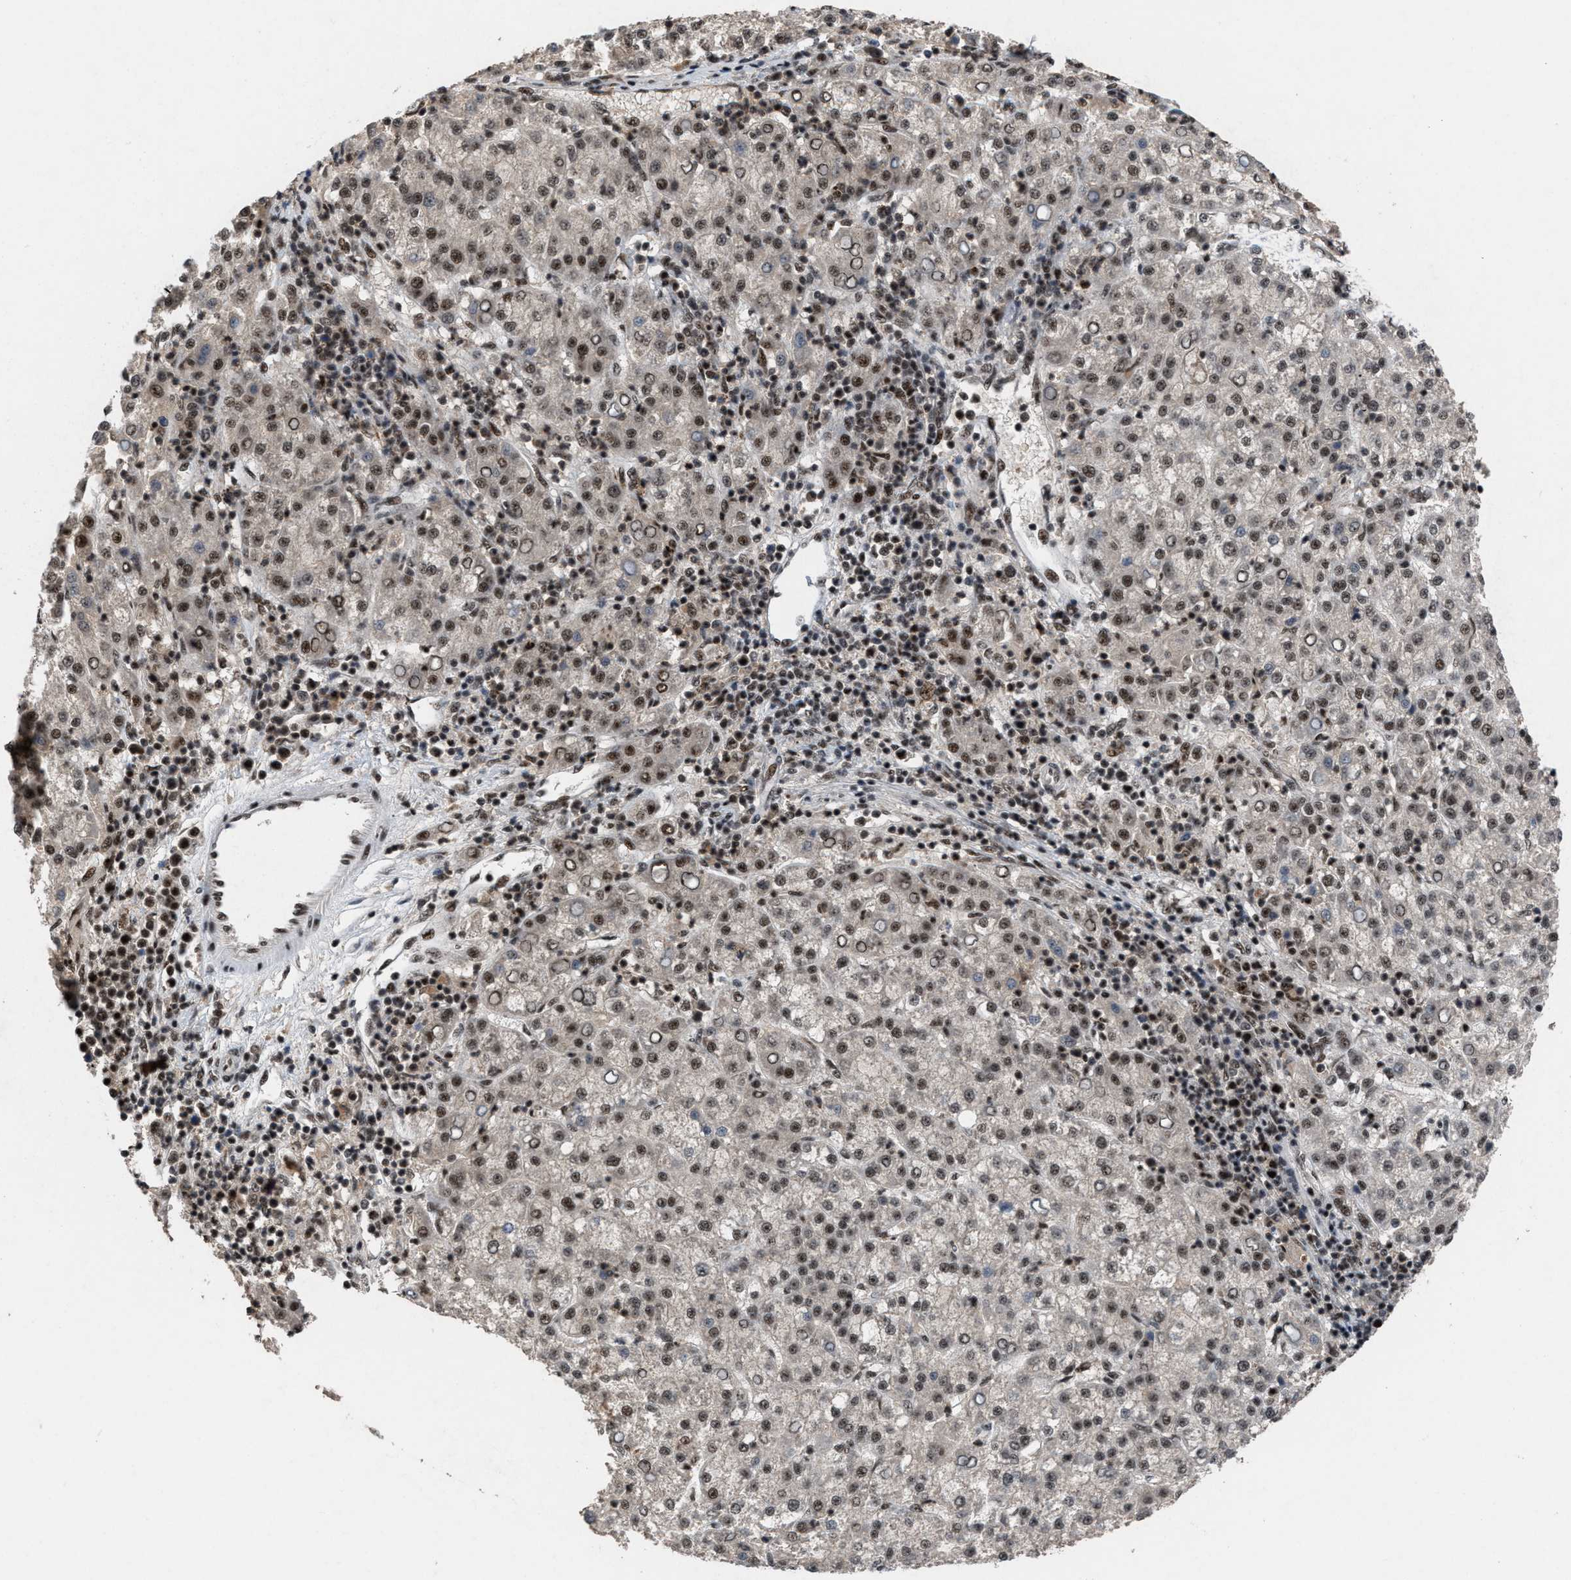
{"staining": {"intensity": "moderate", "quantity": ">75%", "location": "nuclear"}, "tissue": "liver cancer", "cell_type": "Tumor cells", "image_type": "cancer", "snomed": [{"axis": "morphology", "description": "Carcinoma, Hepatocellular, NOS"}, {"axis": "topography", "description": "Liver"}], "caption": "Brown immunohistochemical staining in liver cancer reveals moderate nuclear positivity in approximately >75% of tumor cells. Ihc stains the protein in brown and the nuclei are stained blue.", "gene": "PRPF4", "patient": {"sex": "female", "age": 58}}